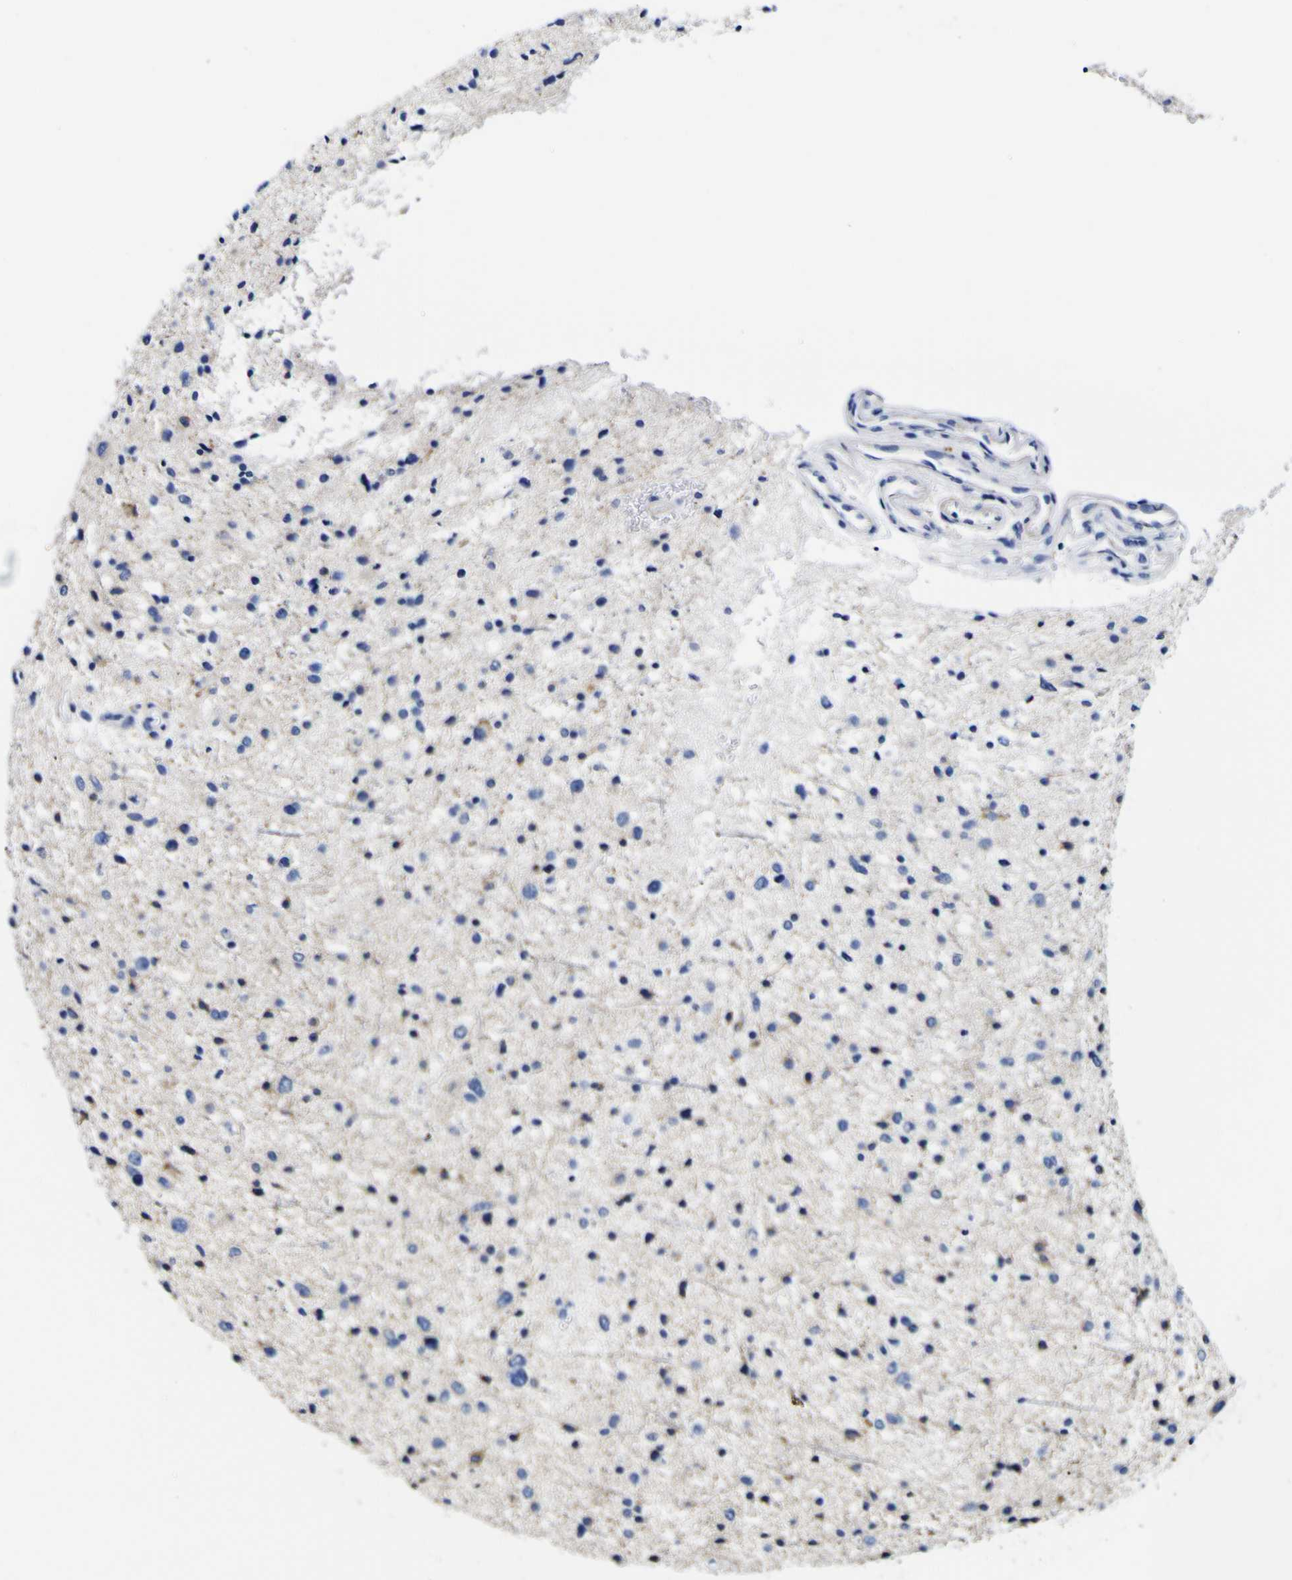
{"staining": {"intensity": "moderate", "quantity": "<25%", "location": "cytoplasmic/membranous"}, "tissue": "glioma", "cell_type": "Tumor cells", "image_type": "cancer", "snomed": [{"axis": "morphology", "description": "Glioma, malignant, Low grade"}, {"axis": "topography", "description": "Brain"}], "caption": "Glioma stained for a protein (brown) exhibits moderate cytoplasmic/membranous positive staining in approximately <25% of tumor cells.", "gene": "HLA-DQA1", "patient": {"sex": "female", "age": 37}}